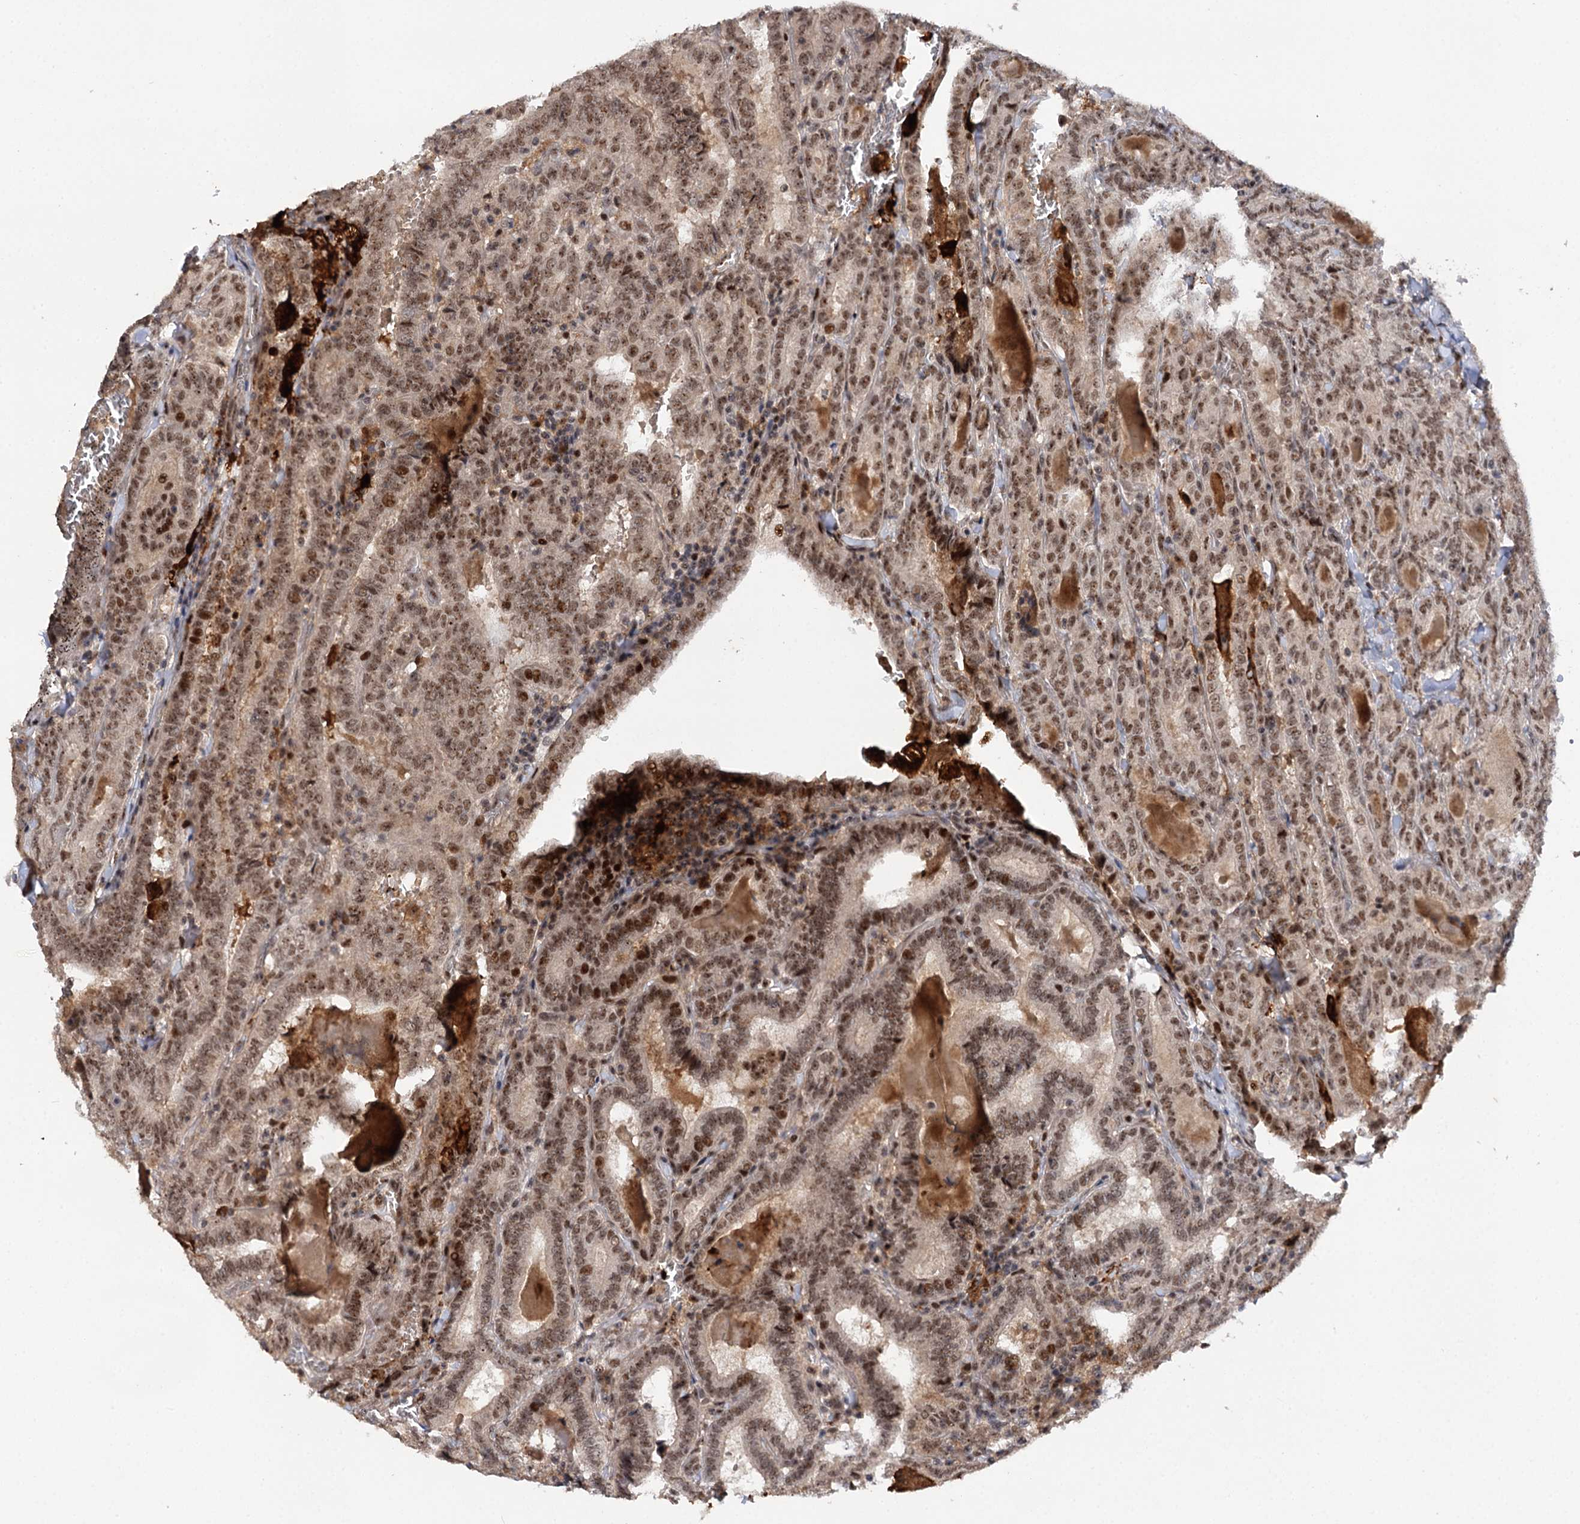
{"staining": {"intensity": "moderate", "quantity": ">75%", "location": "nuclear"}, "tissue": "thyroid cancer", "cell_type": "Tumor cells", "image_type": "cancer", "snomed": [{"axis": "morphology", "description": "Papillary adenocarcinoma, NOS"}, {"axis": "topography", "description": "Thyroid gland"}], "caption": "Immunohistochemistry image of neoplastic tissue: human papillary adenocarcinoma (thyroid) stained using immunohistochemistry displays medium levels of moderate protein expression localized specifically in the nuclear of tumor cells, appearing as a nuclear brown color.", "gene": "BUD13", "patient": {"sex": "female", "age": 72}}